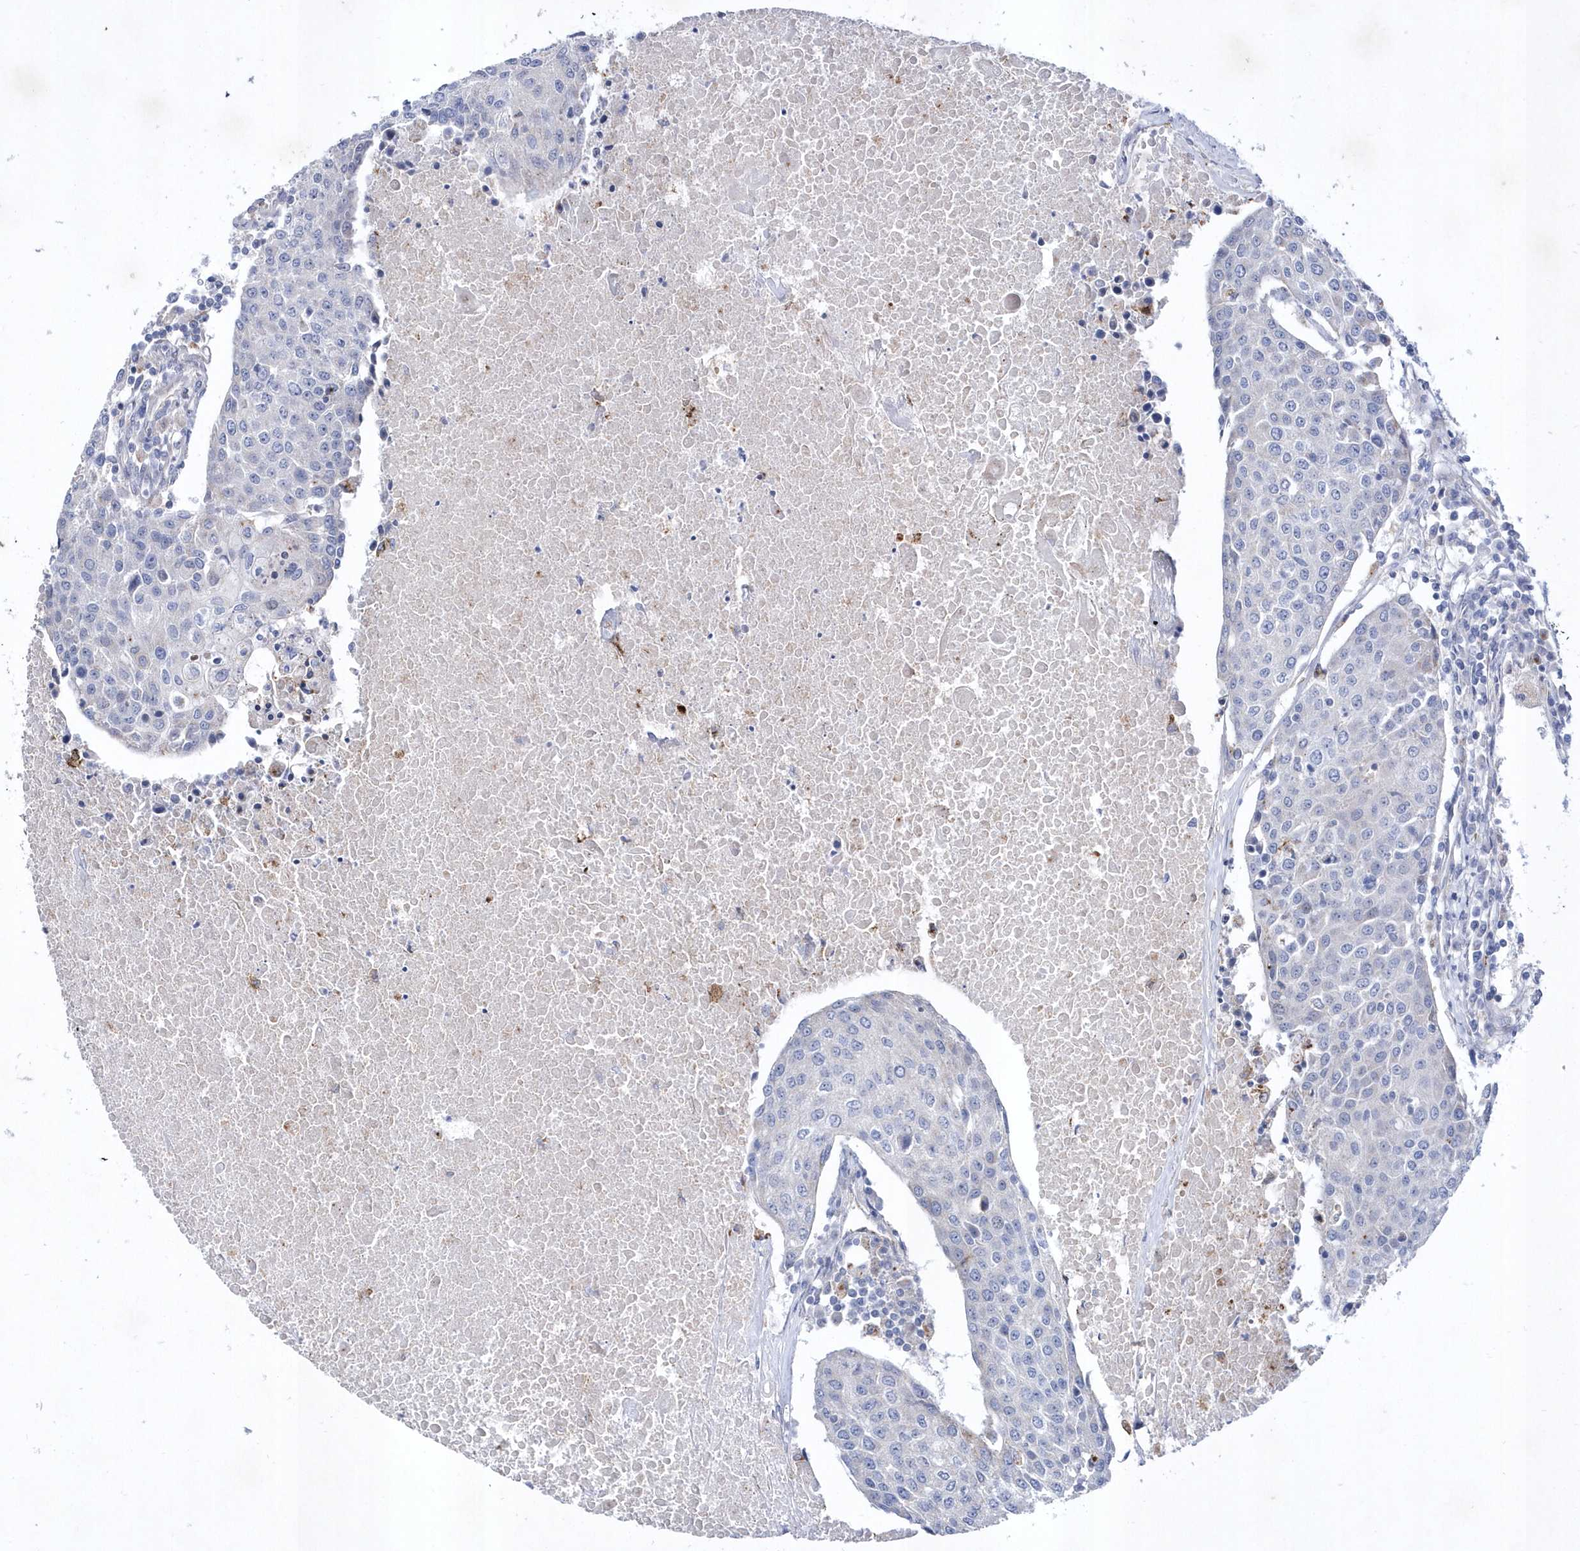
{"staining": {"intensity": "negative", "quantity": "none", "location": "none"}, "tissue": "urothelial cancer", "cell_type": "Tumor cells", "image_type": "cancer", "snomed": [{"axis": "morphology", "description": "Urothelial carcinoma, High grade"}, {"axis": "topography", "description": "Urinary bladder"}], "caption": "Urothelial cancer was stained to show a protein in brown. There is no significant staining in tumor cells.", "gene": "LONRF2", "patient": {"sex": "female", "age": 85}}